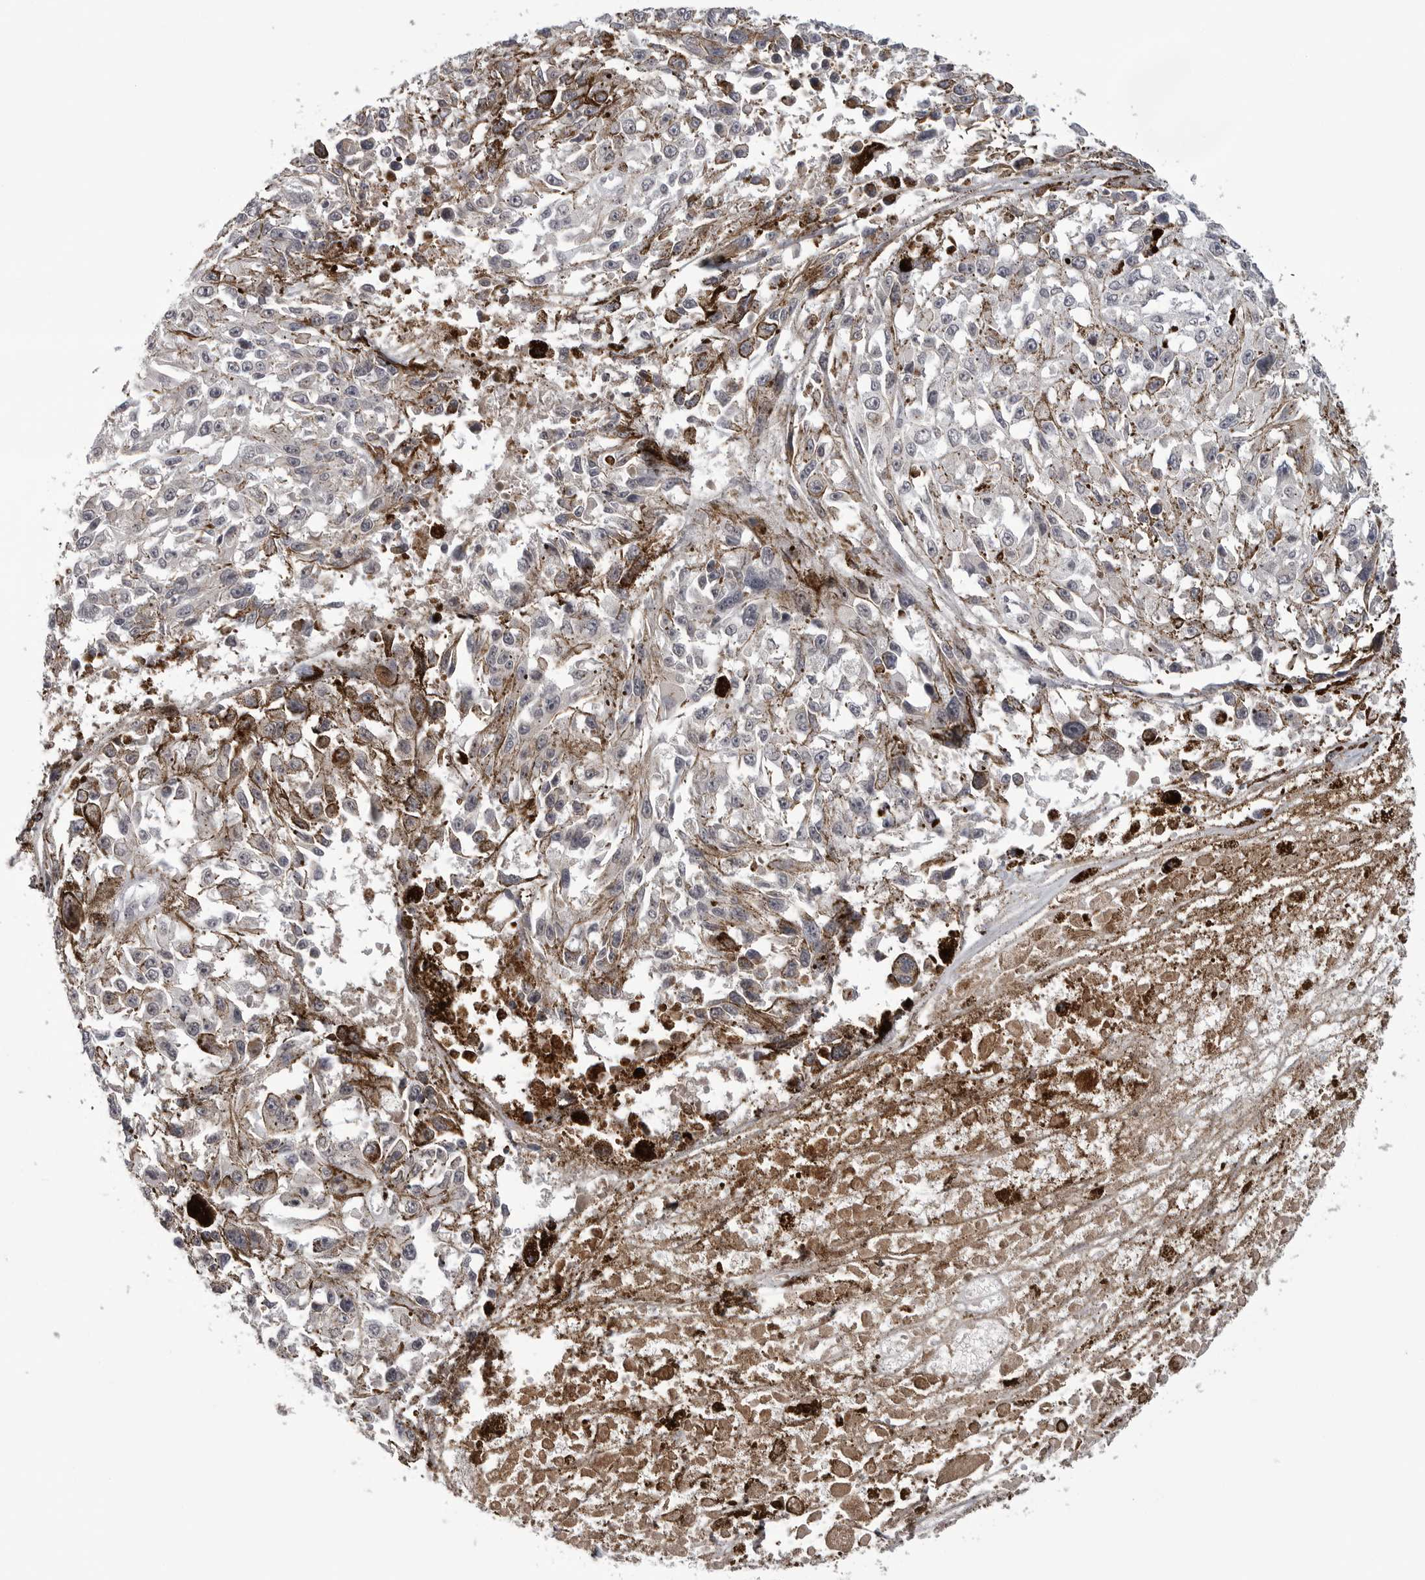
{"staining": {"intensity": "negative", "quantity": "none", "location": "none"}, "tissue": "melanoma", "cell_type": "Tumor cells", "image_type": "cancer", "snomed": [{"axis": "morphology", "description": "Malignant melanoma, Metastatic site"}, {"axis": "topography", "description": "Lymph node"}], "caption": "The IHC histopathology image has no significant expression in tumor cells of melanoma tissue.", "gene": "CDK20", "patient": {"sex": "male", "age": 59}}